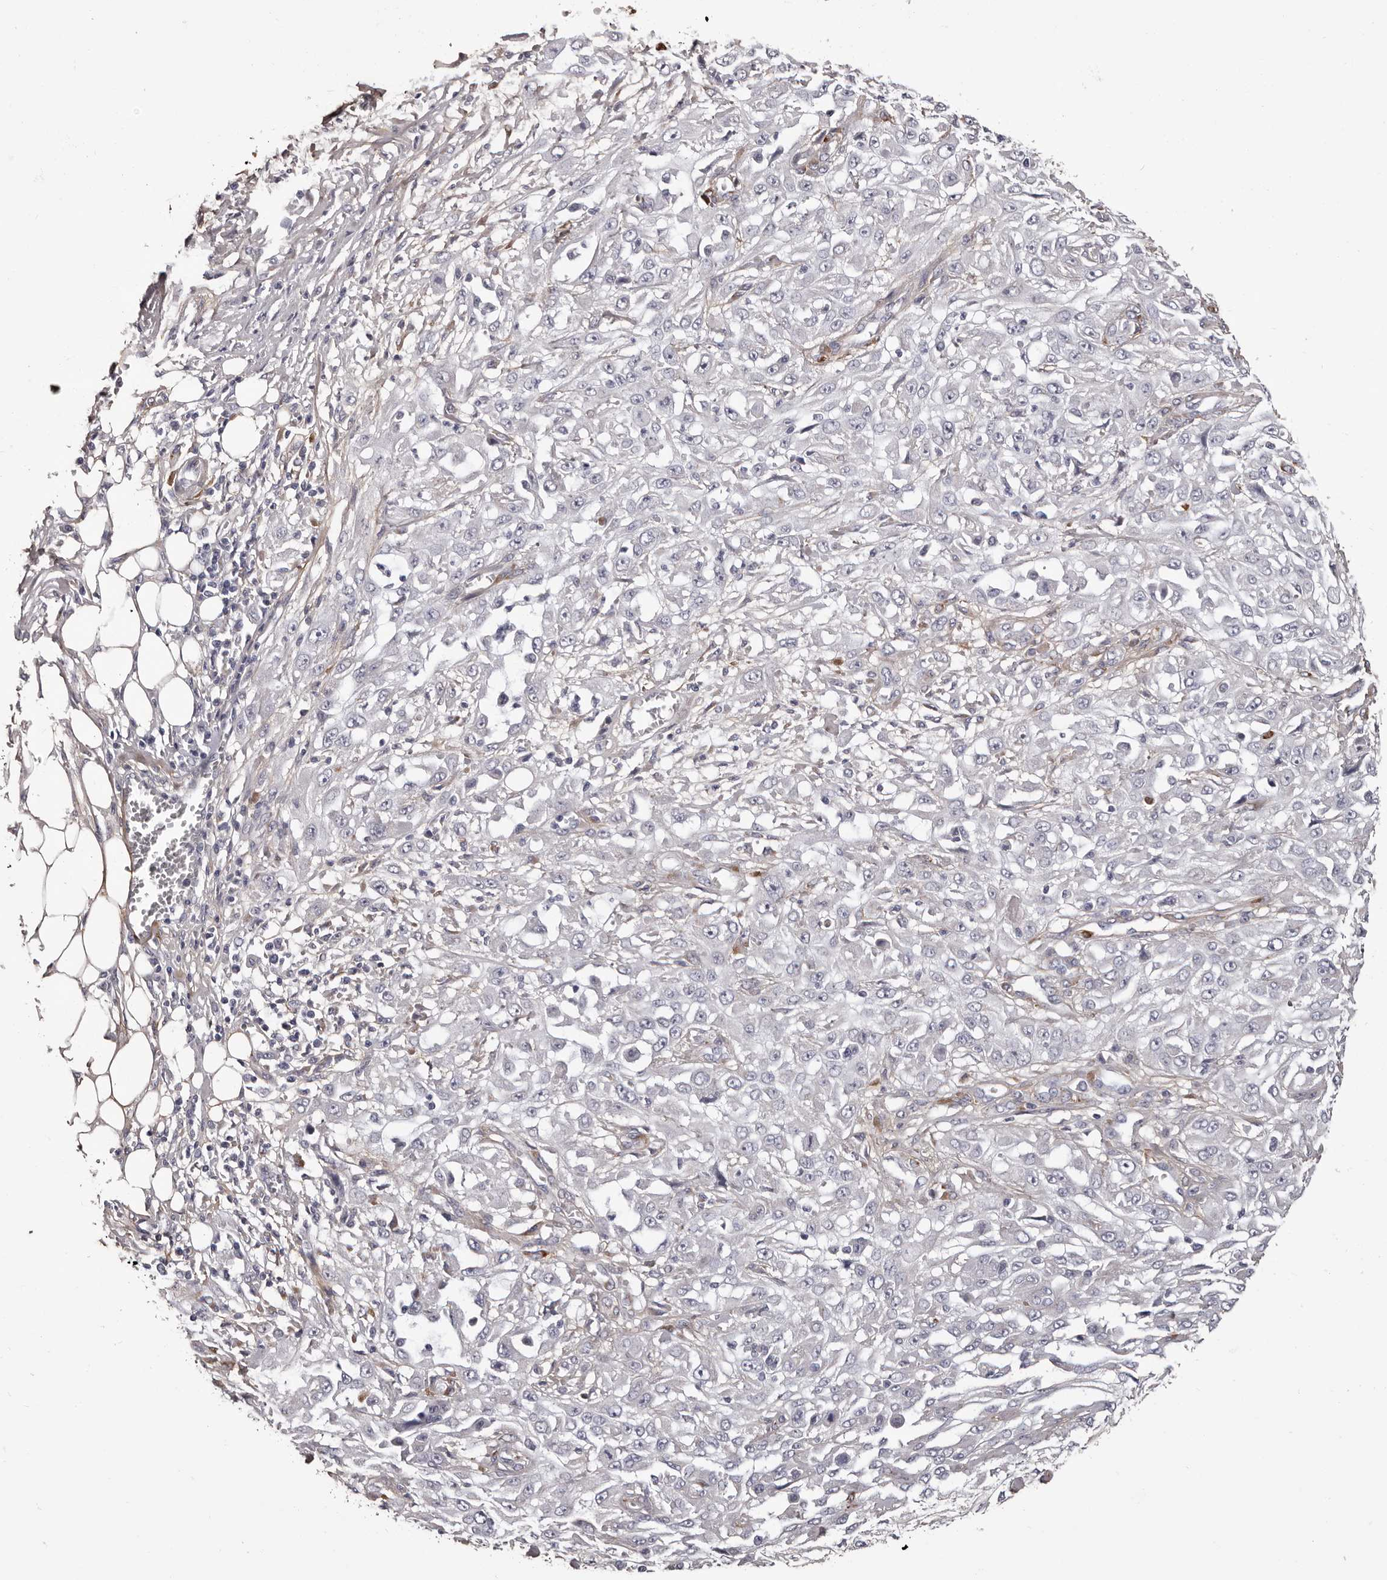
{"staining": {"intensity": "negative", "quantity": "none", "location": "none"}, "tissue": "skin cancer", "cell_type": "Tumor cells", "image_type": "cancer", "snomed": [{"axis": "morphology", "description": "Squamous cell carcinoma, NOS"}, {"axis": "morphology", "description": "Squamous cell carcinoma, metastatic, NOS"}, {"axis": "topography", "description": "Skin"}, {"axis": "topography", "description": "Lymph node"}], "caption": "The histopathology image demonstrates no staining of tumor cells in skin squamous cell carcinoma.", "gene": "COL6A1", "patient": {"sex": "male", "age": 75}}